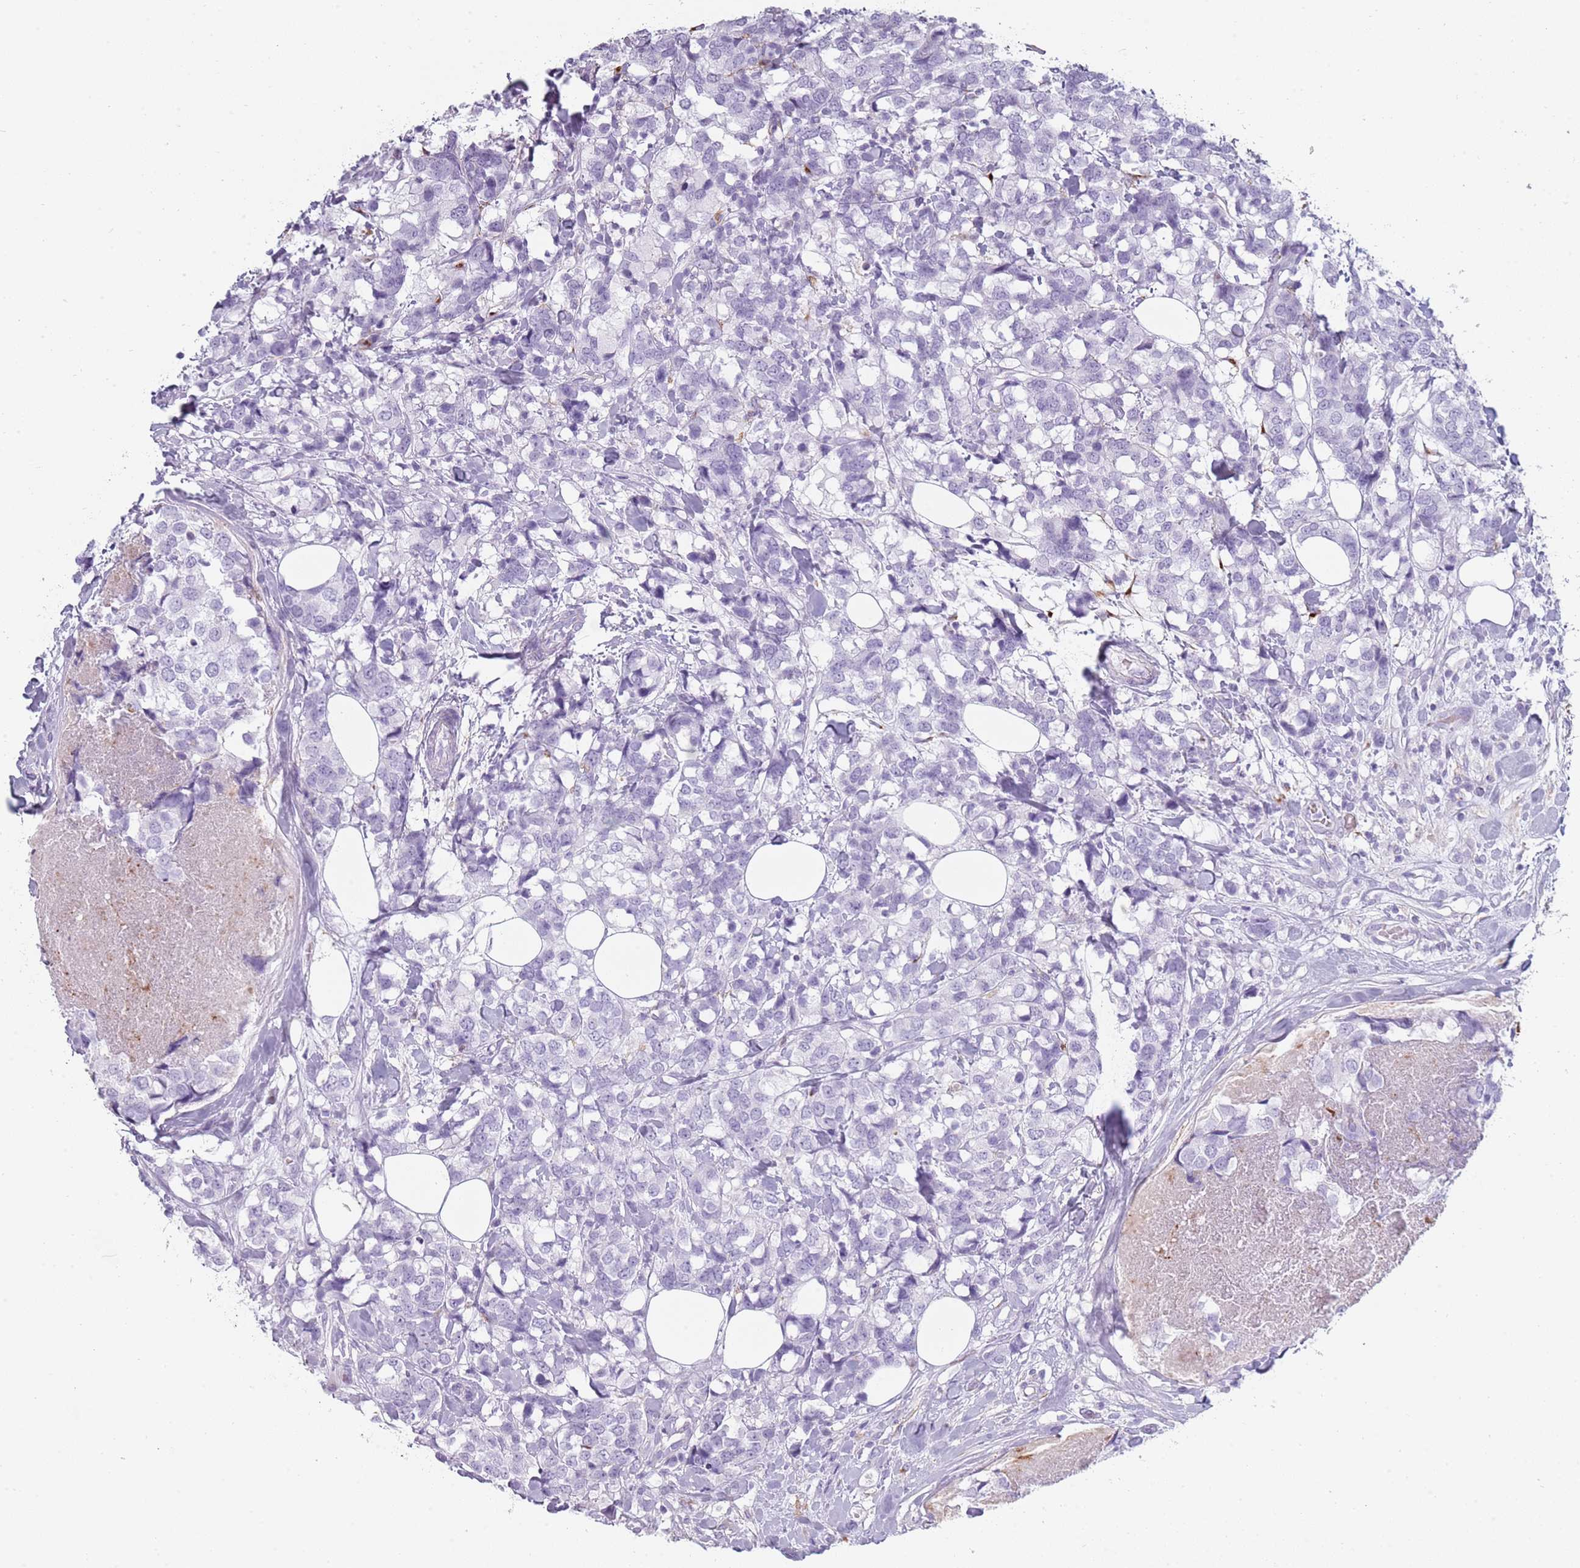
{"staining": {"intensity": "negative", "quantity": "none", "location": "none"}, "tissue": "breast cancer", "cell_type": "Tumor cells", "image_type": "cancer", "snomed": [{"axis": "morphology", "description": "Lobular carcinoma"}, {"axis": "topography", "description": "Breast"}], "caption": "There is no significant staining in tumor cells of breast cancer.", "gene": "COLEC12", "patient": {"sex": "female", "age": 59}}